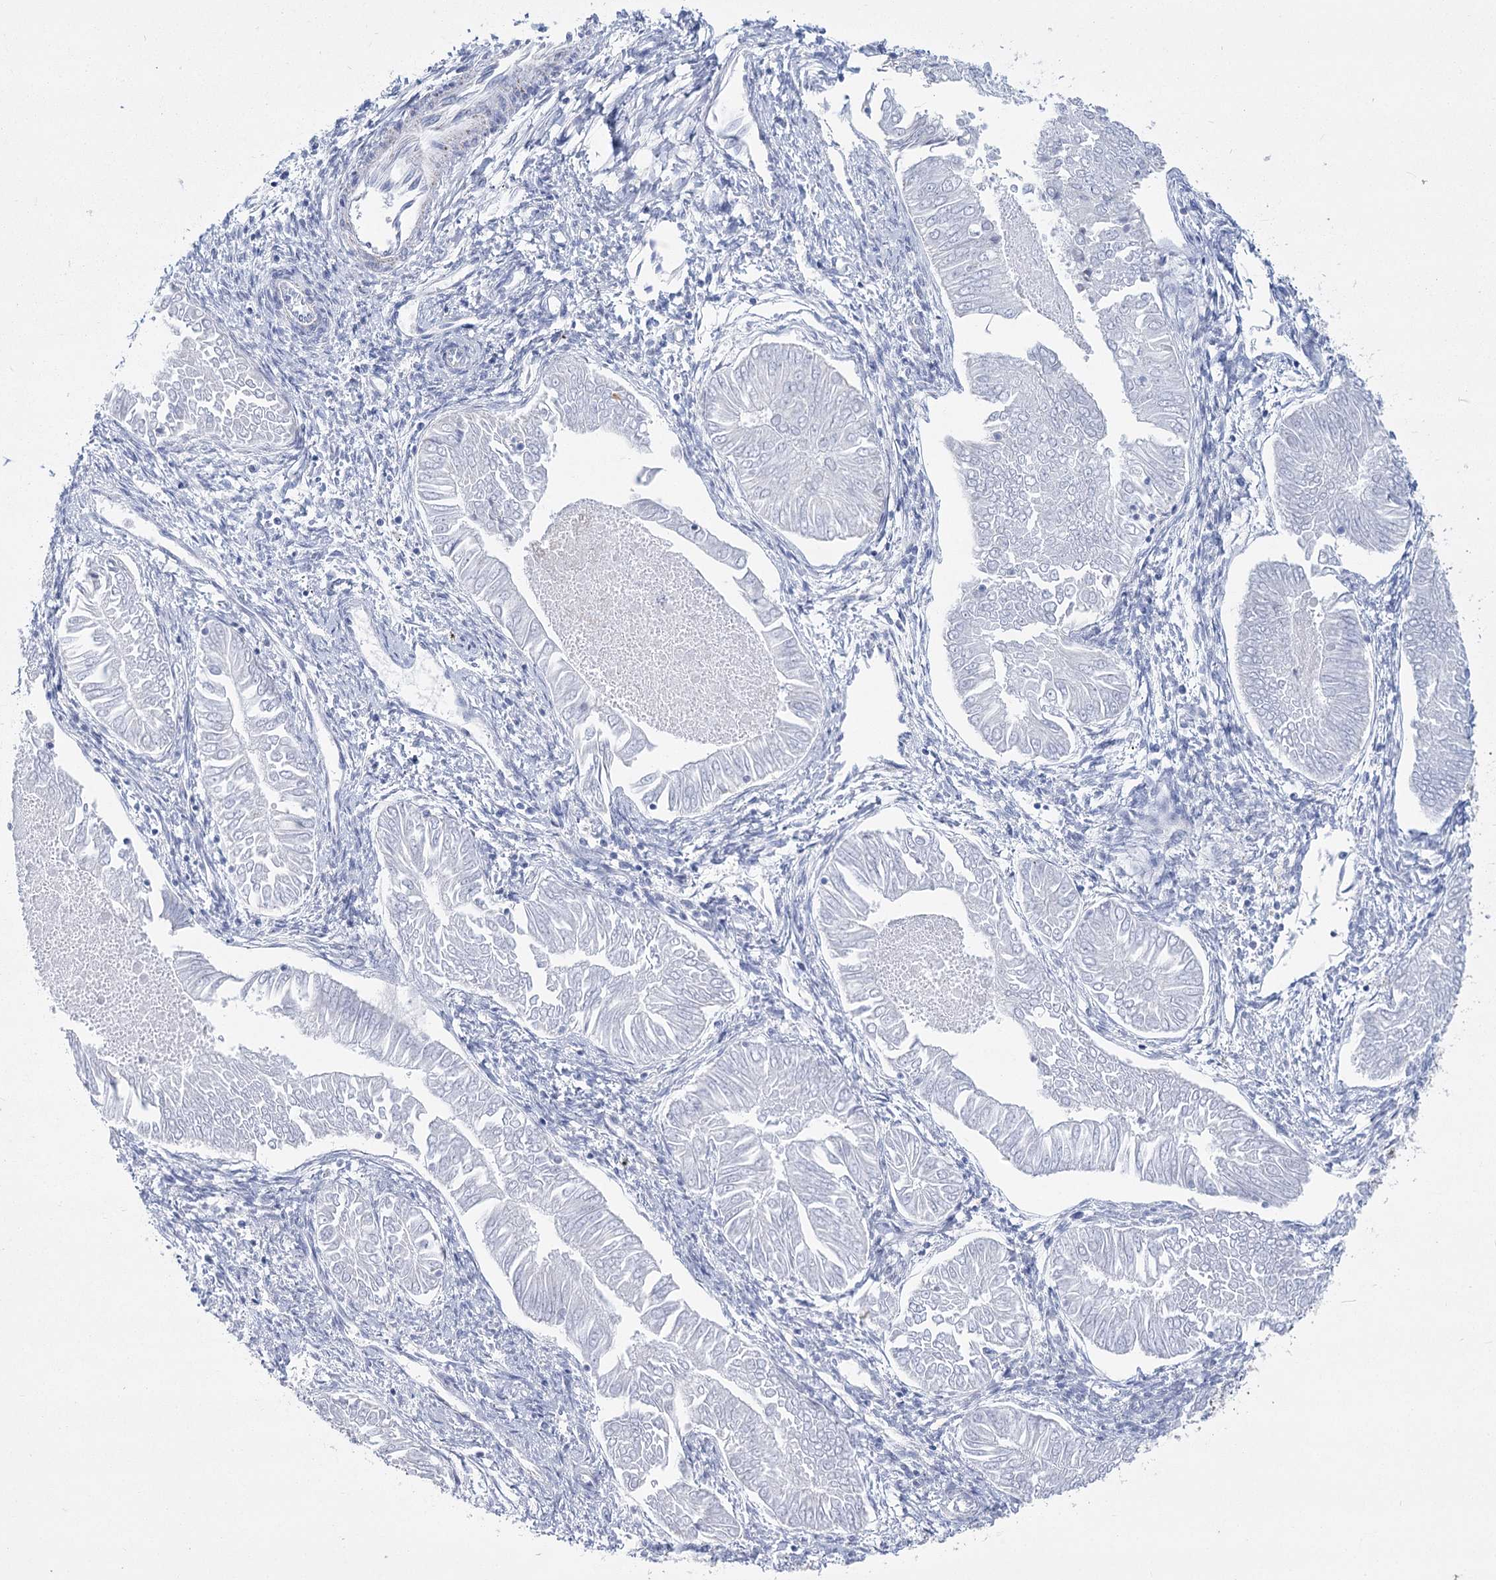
{"staining": {"intensity": "negative", "quantity": "none", "location": "none"}, "tissue": "endometrial cancer", "cell_type": "Tumor cells", "image_type": "cancer", "snomed": [{"axis": "morphology", "description": "Adenocarcinoma, NOS"}, {"axis": "topography", "description": "Endometrium"}], "caption": "Tumor cells show no significant positivity in endometrial cancer (adenocarcinoma). (IHC, brightfield microscopy, high magnification).", "gene": "PDHB", "patient": {"sex": "female", "age": 53}}